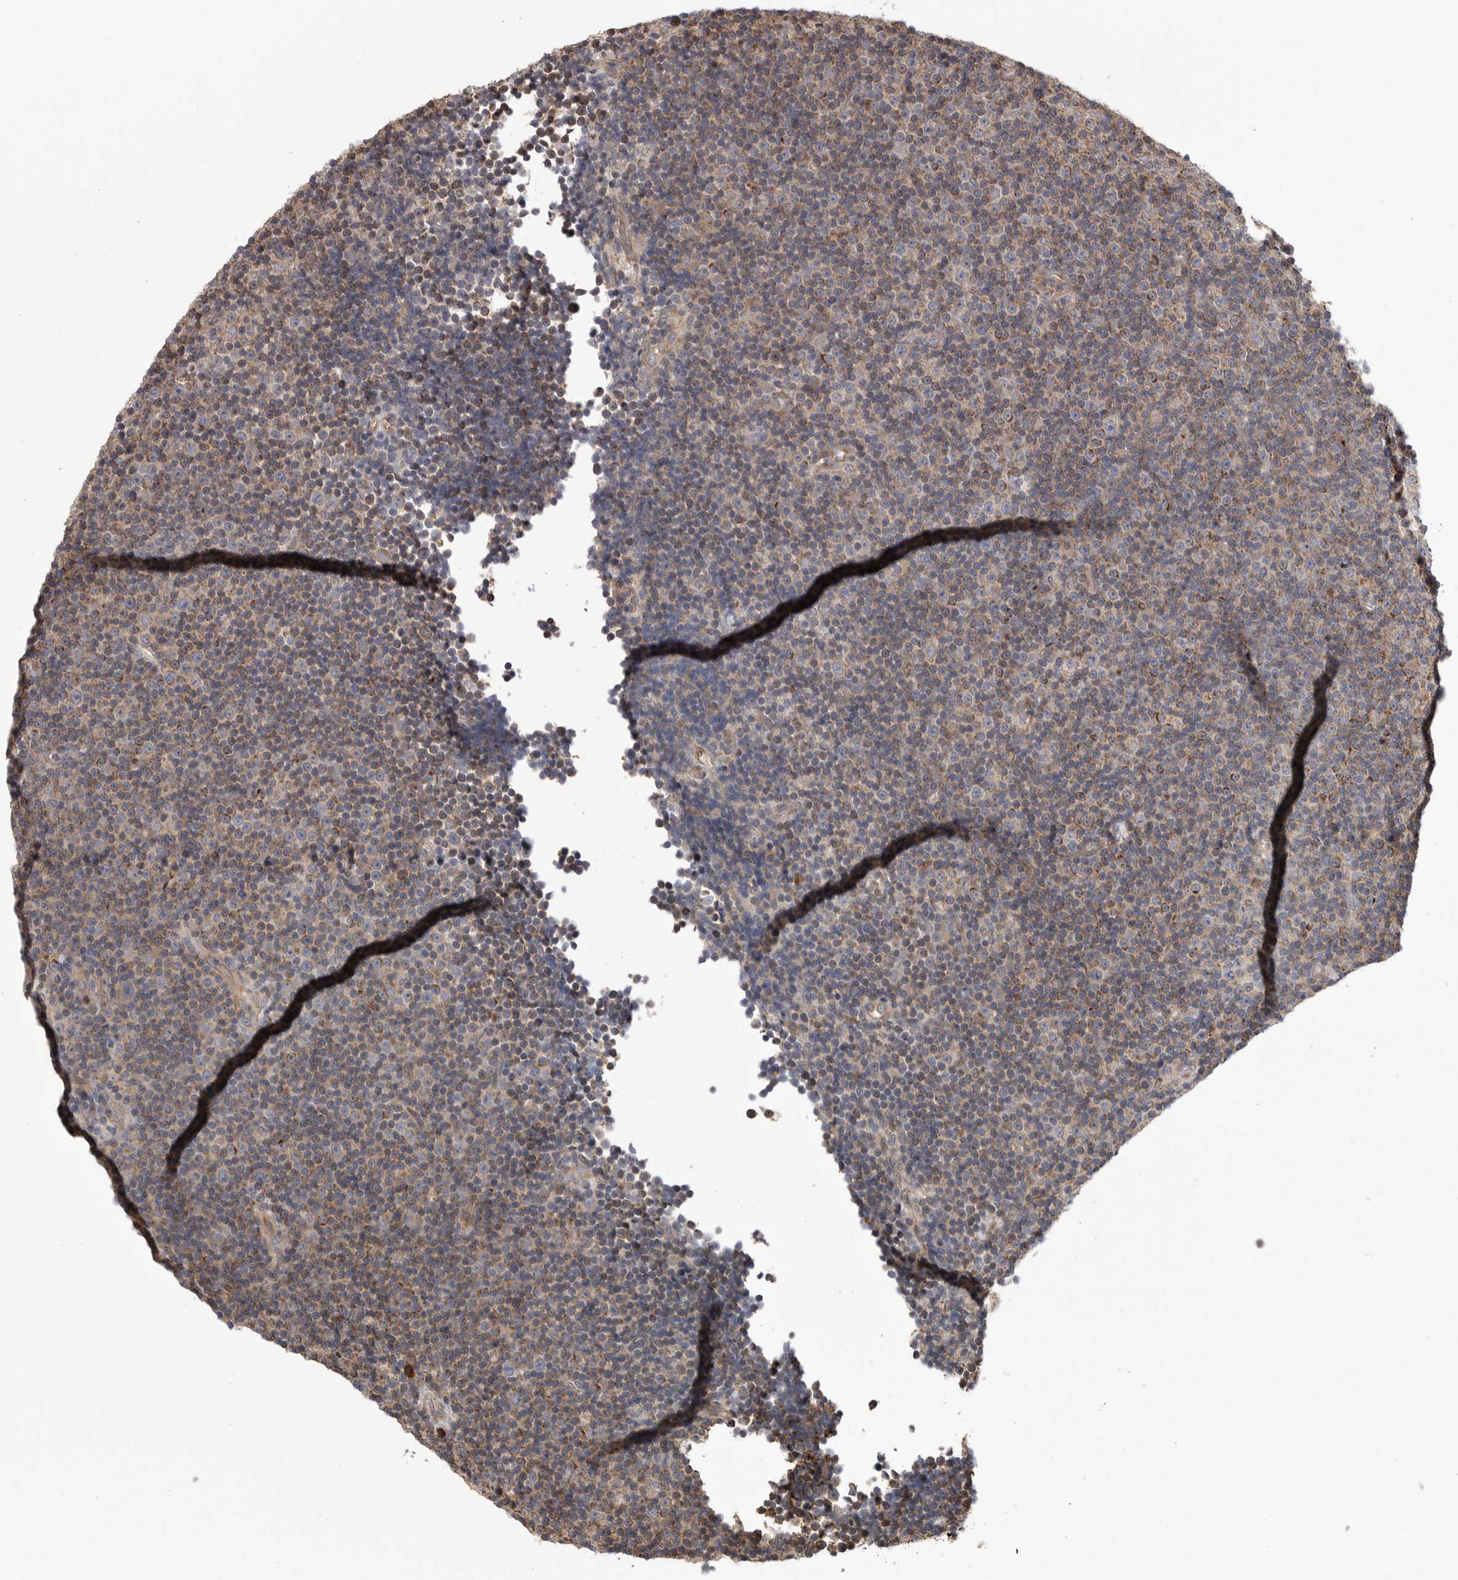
{"staining": {"intensity": "moderate", "quantity": "<25%", "location": "cytoplasmic/membranous"}, "tissue": "lymphoma", "cell_type": "Tumor cells", "image_type": "cancer", "snomed": [{"axis": "morphology", "description": "Malignant lymphoma, non-Hodgkin's type, Low grade"}, {"axis": "topography", "description": "Lymph node"}], "caption": "Immunohistochemical staining of human malignant lymphoma, non-Hodgkin's type (low-grade) reveals moderate cytoplasmic/membranous protein positivity in about <25% of tumor cells. Ihc stains the protein in brown and the nuclei are stained blue.", "gene": "OXR1", "patient": {"sex": "female", "age": 67}}